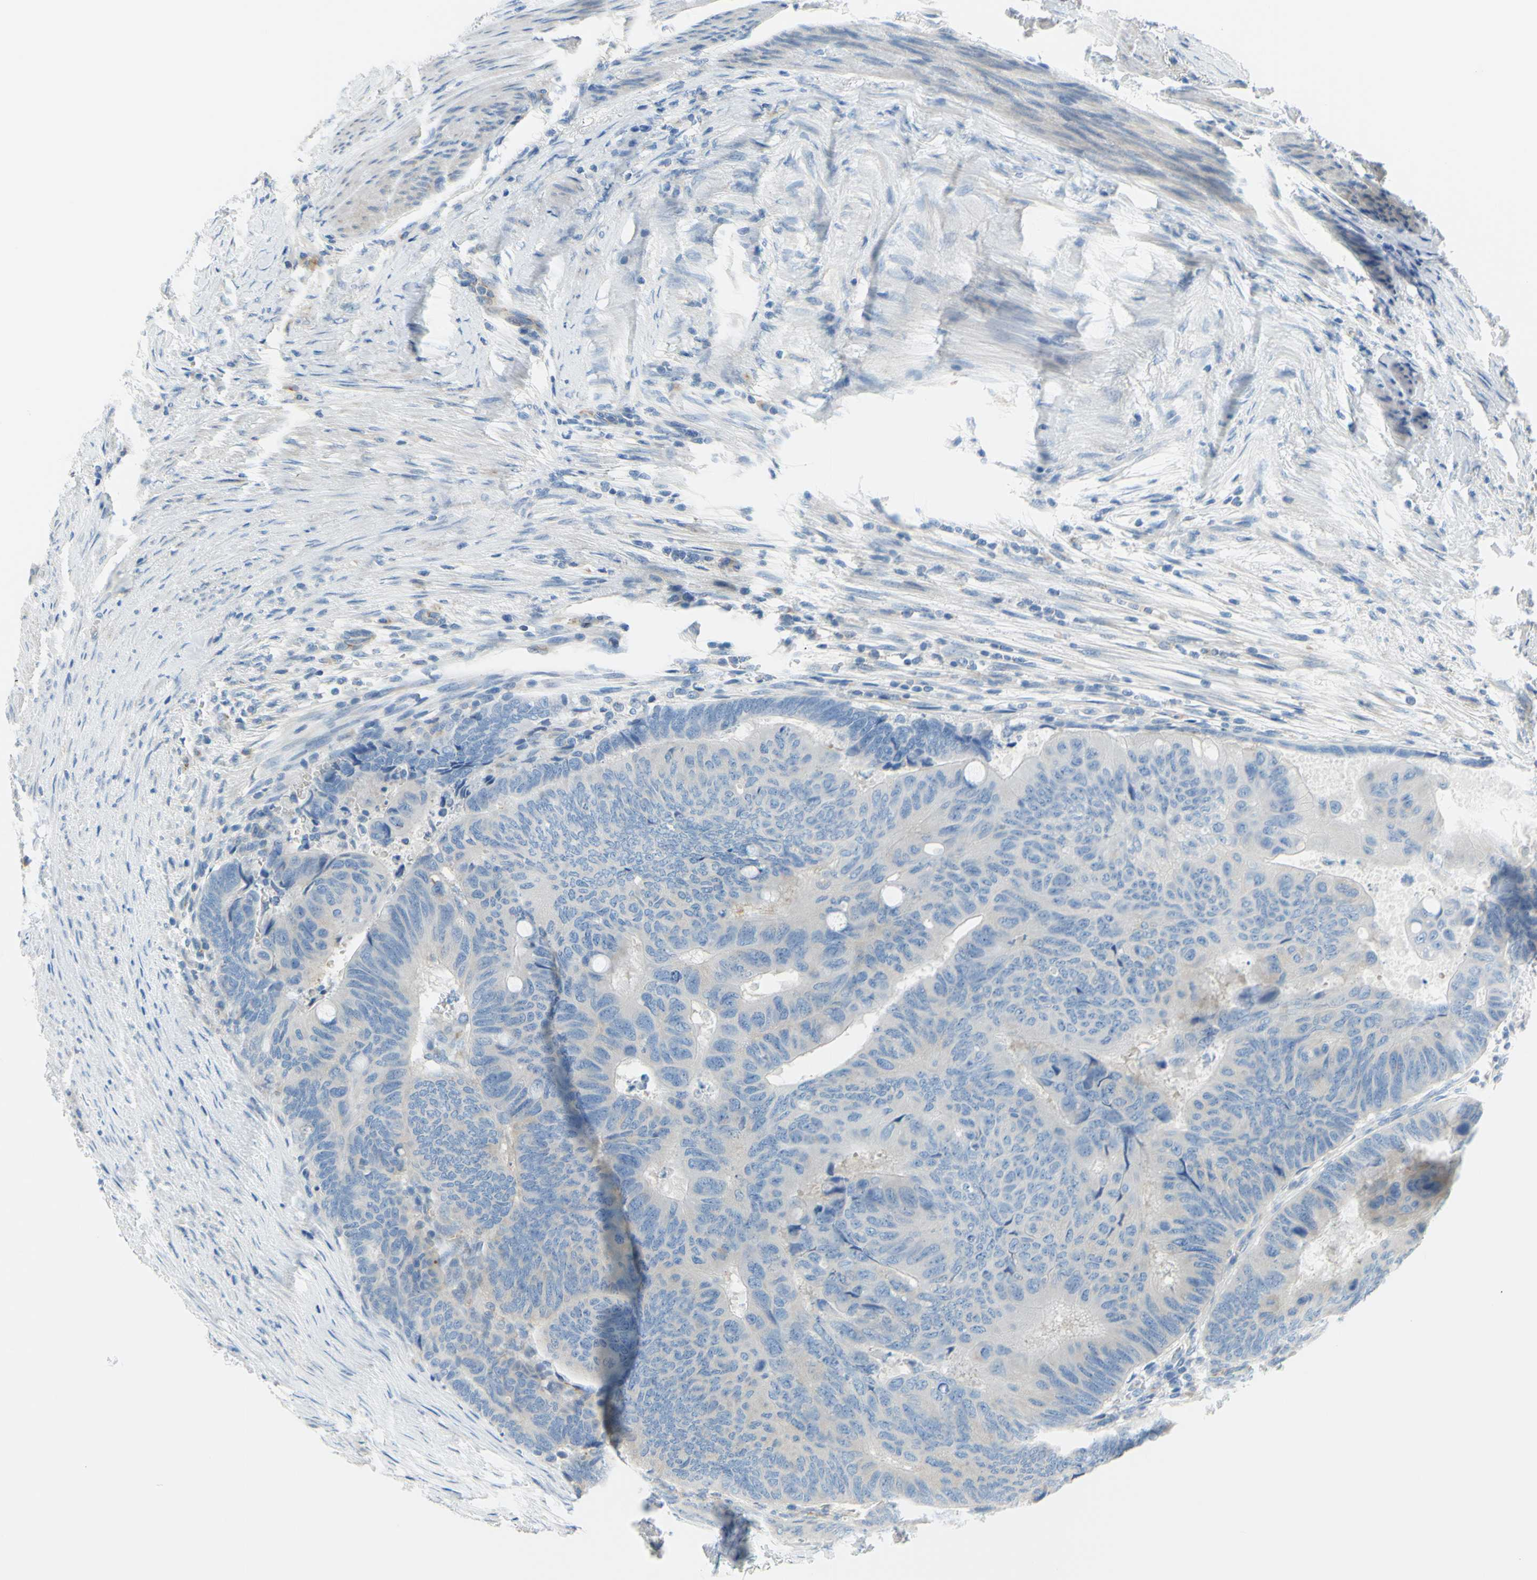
{"staining": {"intensity": "negative", "quantity": "none", "location": "none"}, "tissue": "colorectal cancer", "cell_type": "Tumor cells", "image_type": "cancer", "snomed": [{"axis": "morphology", "description": "Normal tissue, NOS"}, {"axis": "morphology", "description": "Adenocarcinoma, NOS"}, {"axis": "topography", "description": "Rectum"}, {"axis": "topography", "description": "Peripheral nerve tissue"}], "caption": "High magnification brightfield microscopy of colorectal cancer (adenocarcinoma) stained with DAB (3,3'-diaminobenzidine) (brown) and counterstained with hematoxylin (blue): tumor cells show no significant positivity.", "gene": "FRMD4B", "patient": {"sex": "male", "age": 92}}